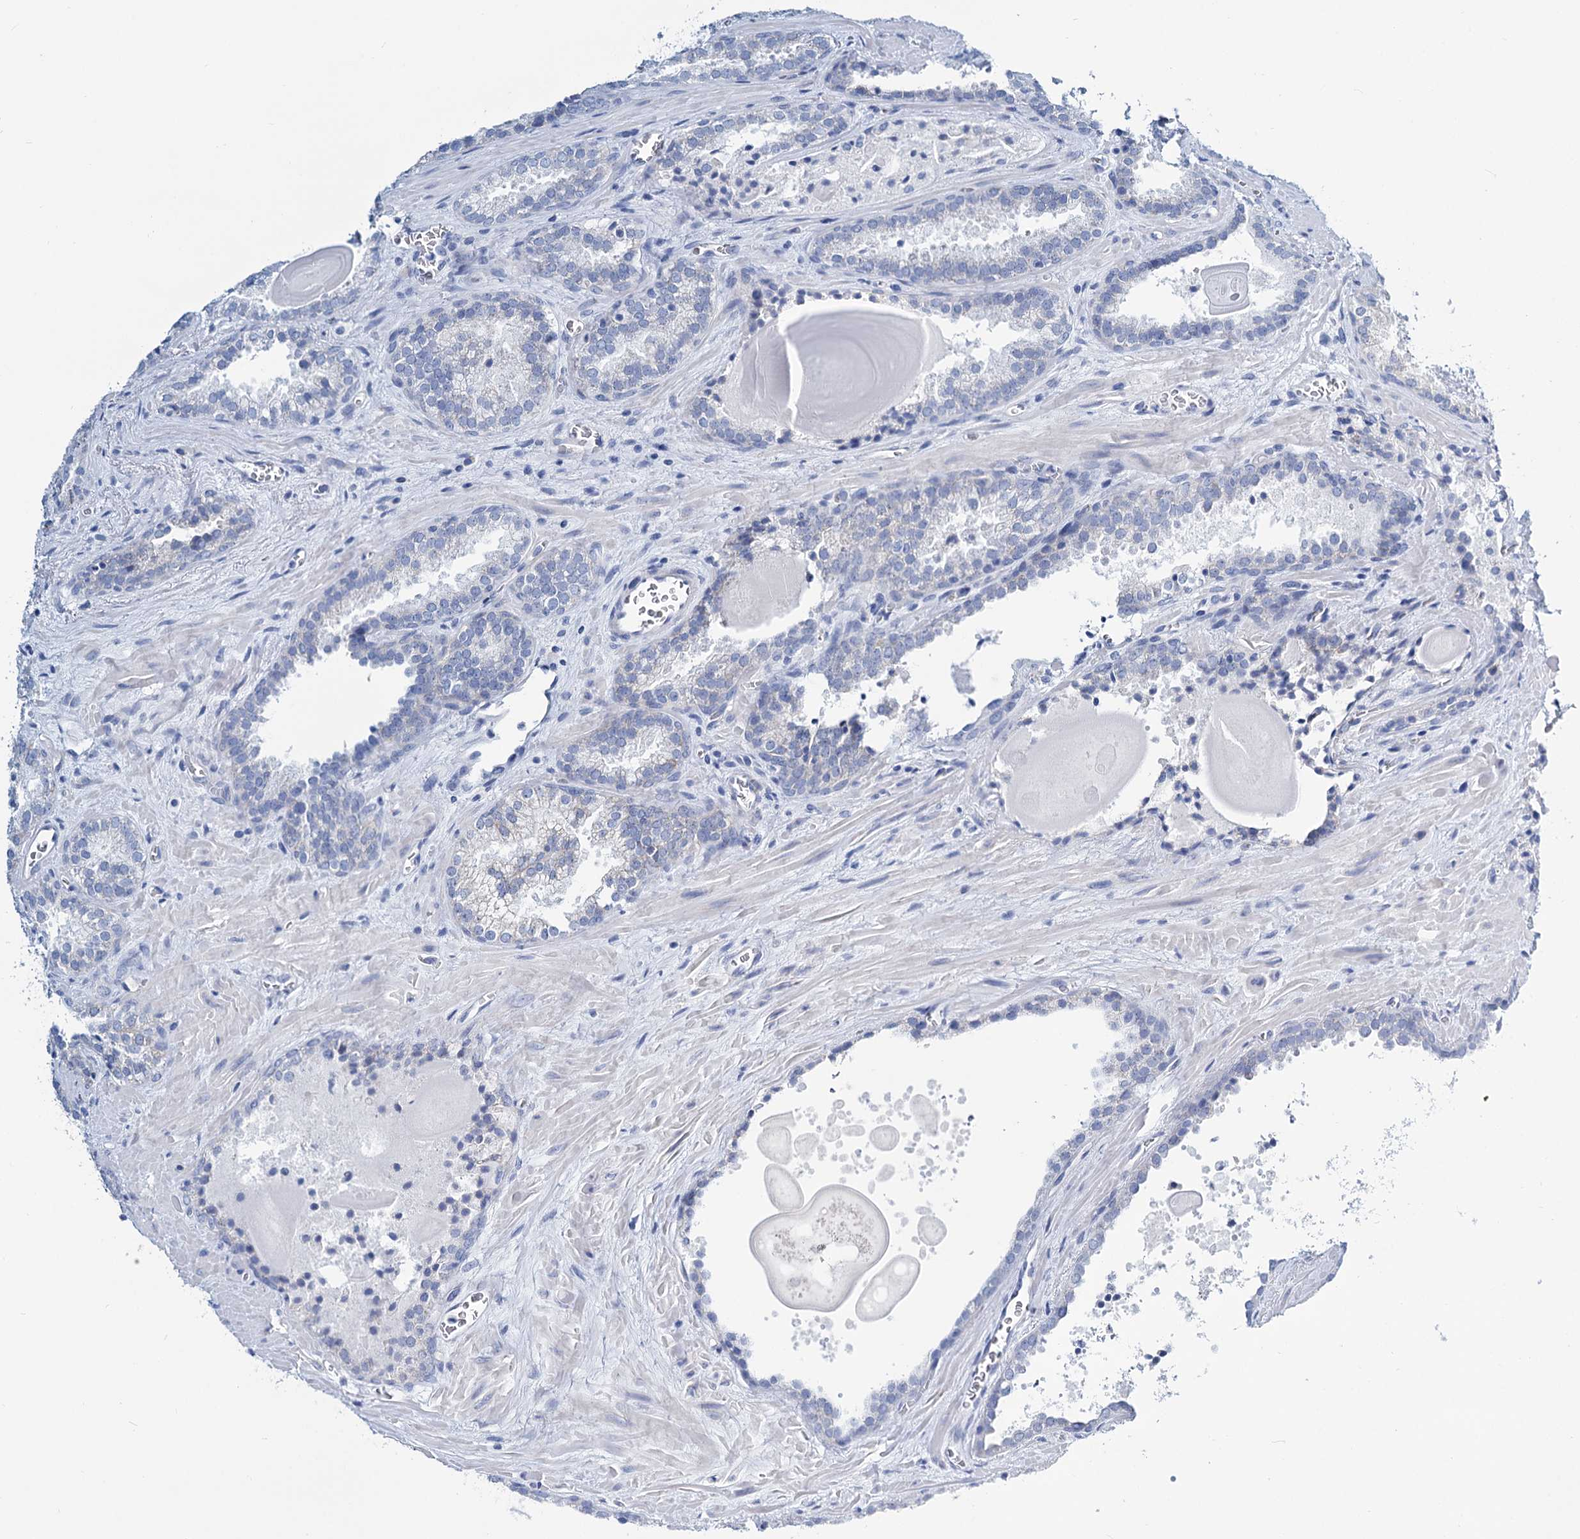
{"staining": {"intensity": "negative", "quantity": "none", "location": "none"}, "tissue": "prostate cancer", "cell_type": "Tumor cells", "image_type": "cancer", "snomed": [{"axis": "morphology", "description": "Adenocarcinoma, High grade"}, {"axis": "topography", "description": "Prostate"}], "caption": "There is no significant expression in tumor cells of prostate adenocarcinoma (high-grade).", "gene": "SLC1A3", "patient": {"sex": "male", "age": 66}}